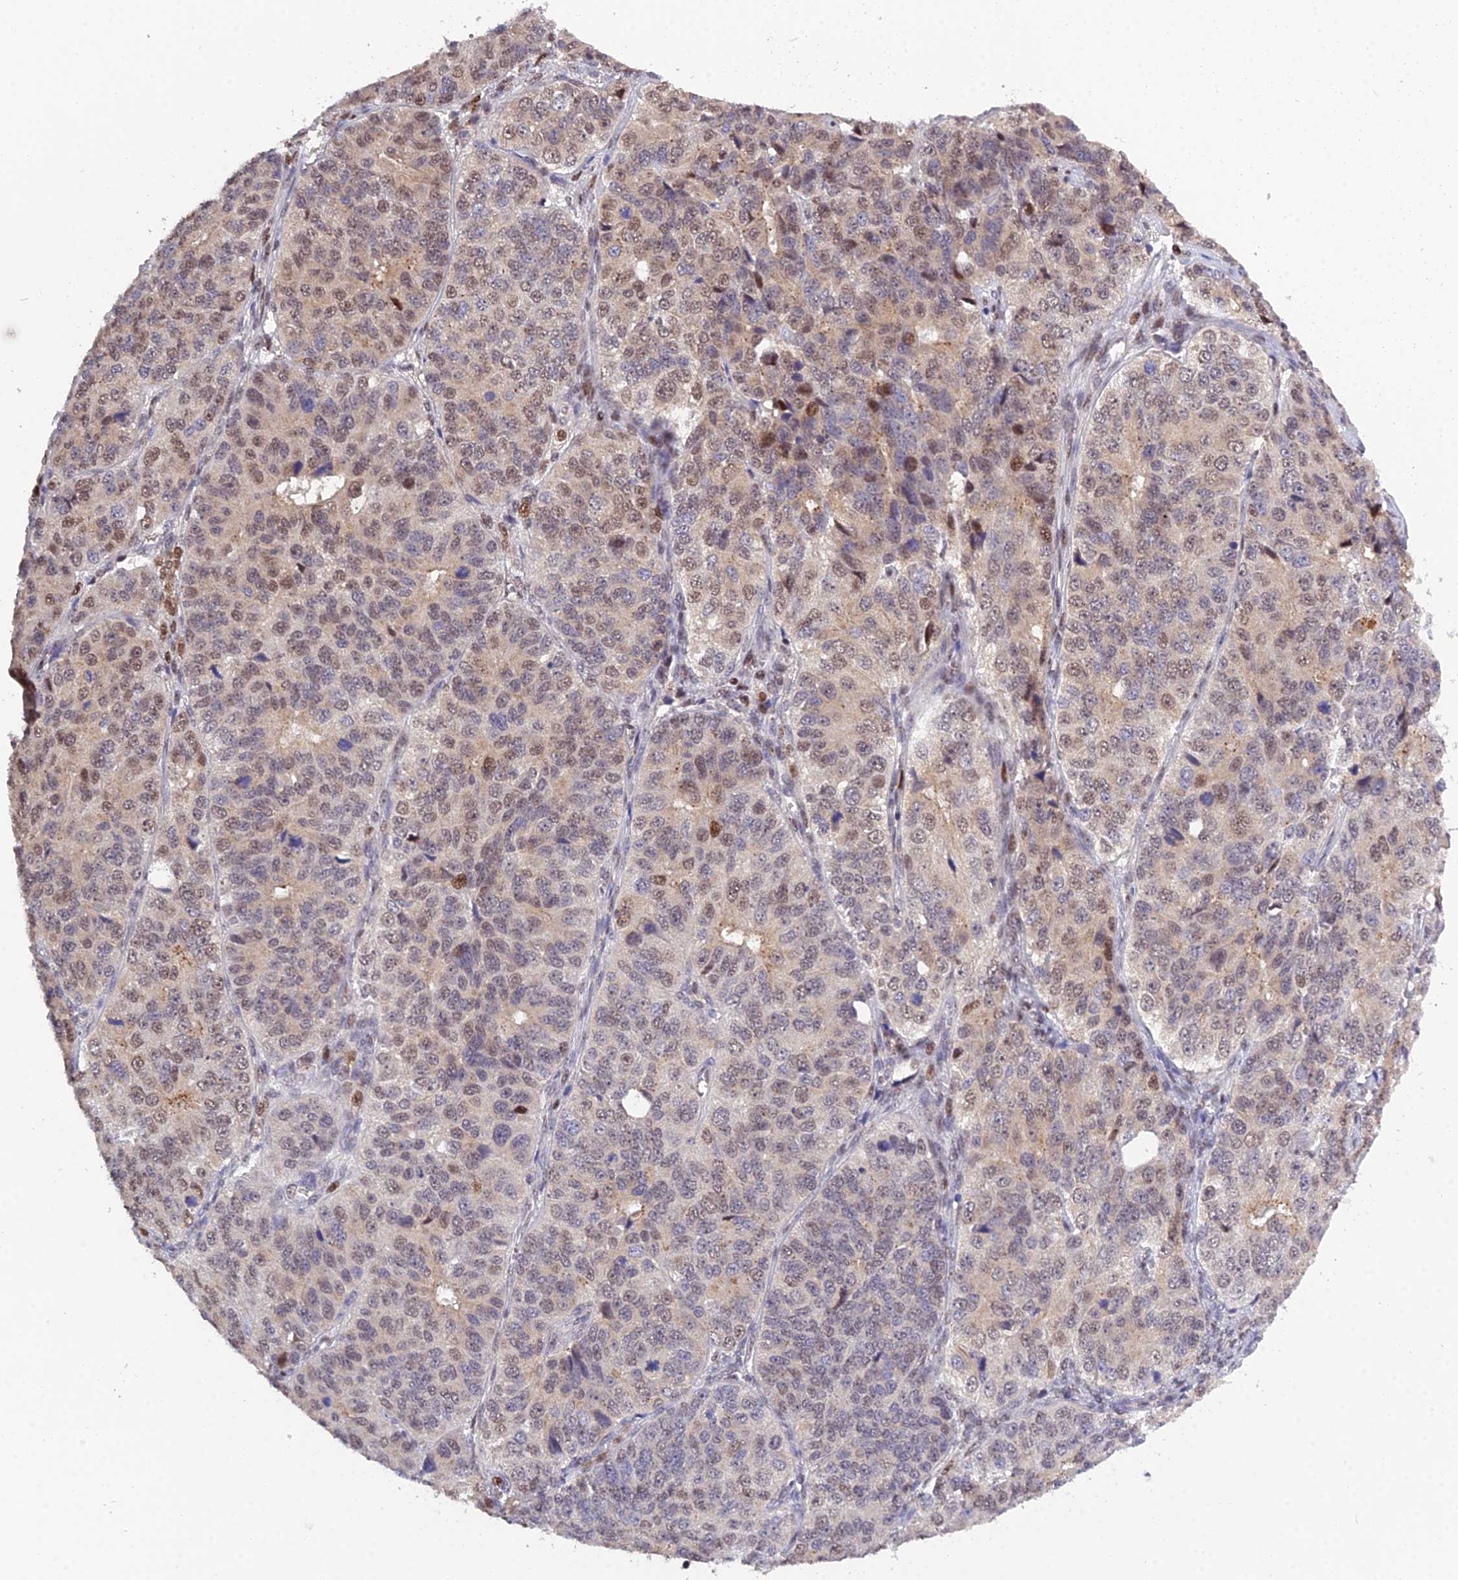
{"staining": {"intensity": "moderate", "quantity": "<25%", "location": "nuclear"}, "tissue": "ovarian cancer", "cell_type": "Tumor cells", "image_type": "cancer", "snomed": [{"axis": "morphology", "description": "Carcinoma, endometroid"}, {"axis": "topography", "description": "Ovary"}], "caption": "Immunohistochemical staining of ovarian cancer (endometroid carcinoma) exhibits low levels of moderate nuclear staining in approximately <25% of tumor cells.", "gene": "ARL2", "patient": {"sex": "female", "age": 51}}